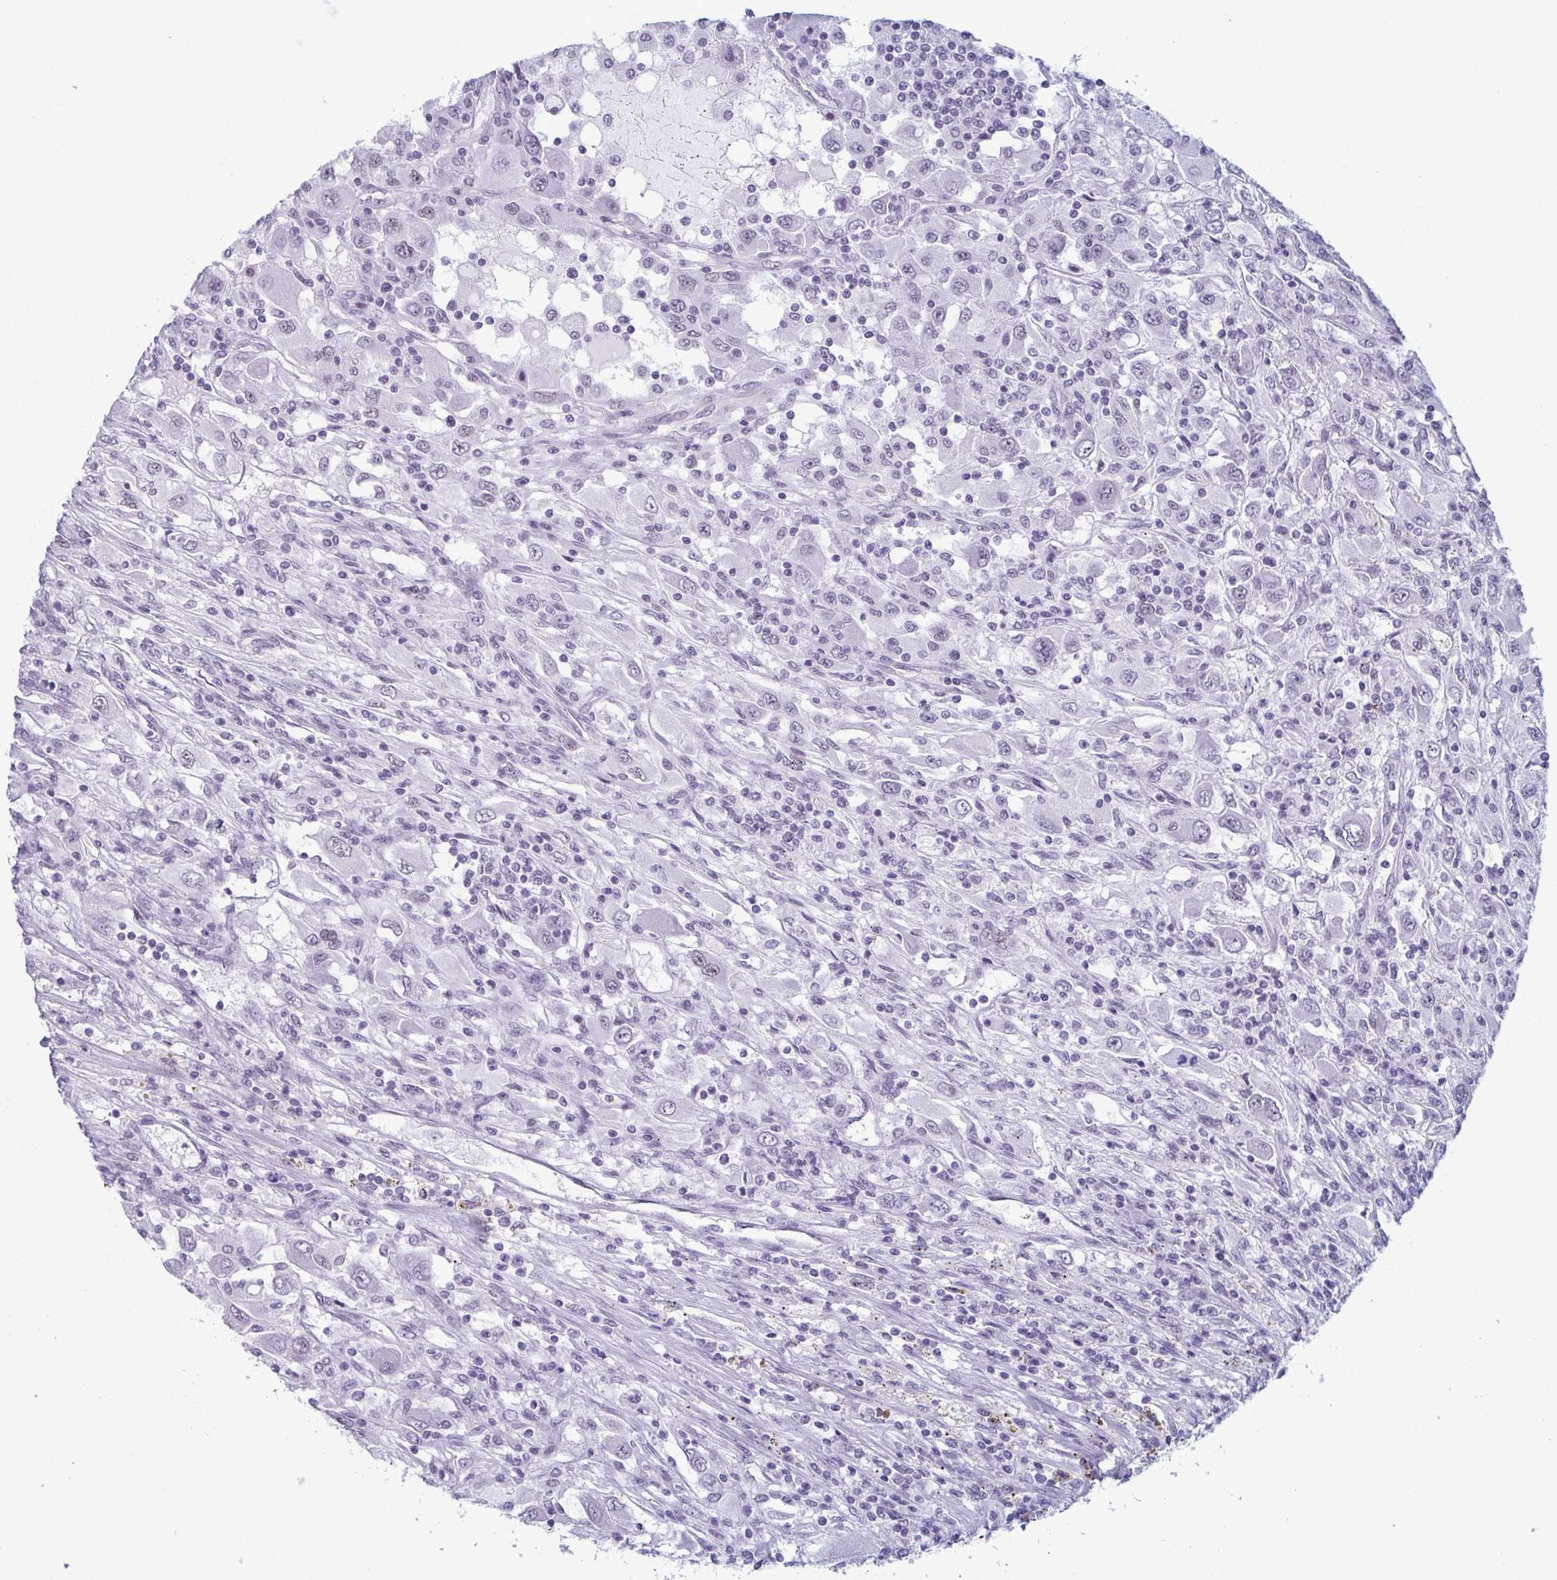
{"staining": {"intensity": "negative", "quantity": "none", "location": "none"}, "tissue": "renal cancer", "cell_type": "Tumor cells", "image_type": "cancer", "snomed": [{"axis": "morphology", "description": "Adenocarcinoma, NOS"}, {"axis": "topography", "description": "Kidney"}], "caption": "DAB immunohistochemical staining of renal cancer (adenocarcinoma) reveals no significant positivity in tumor cells.", "gene": "RBM7", "patient": {"sex": "female", "age": 67}}